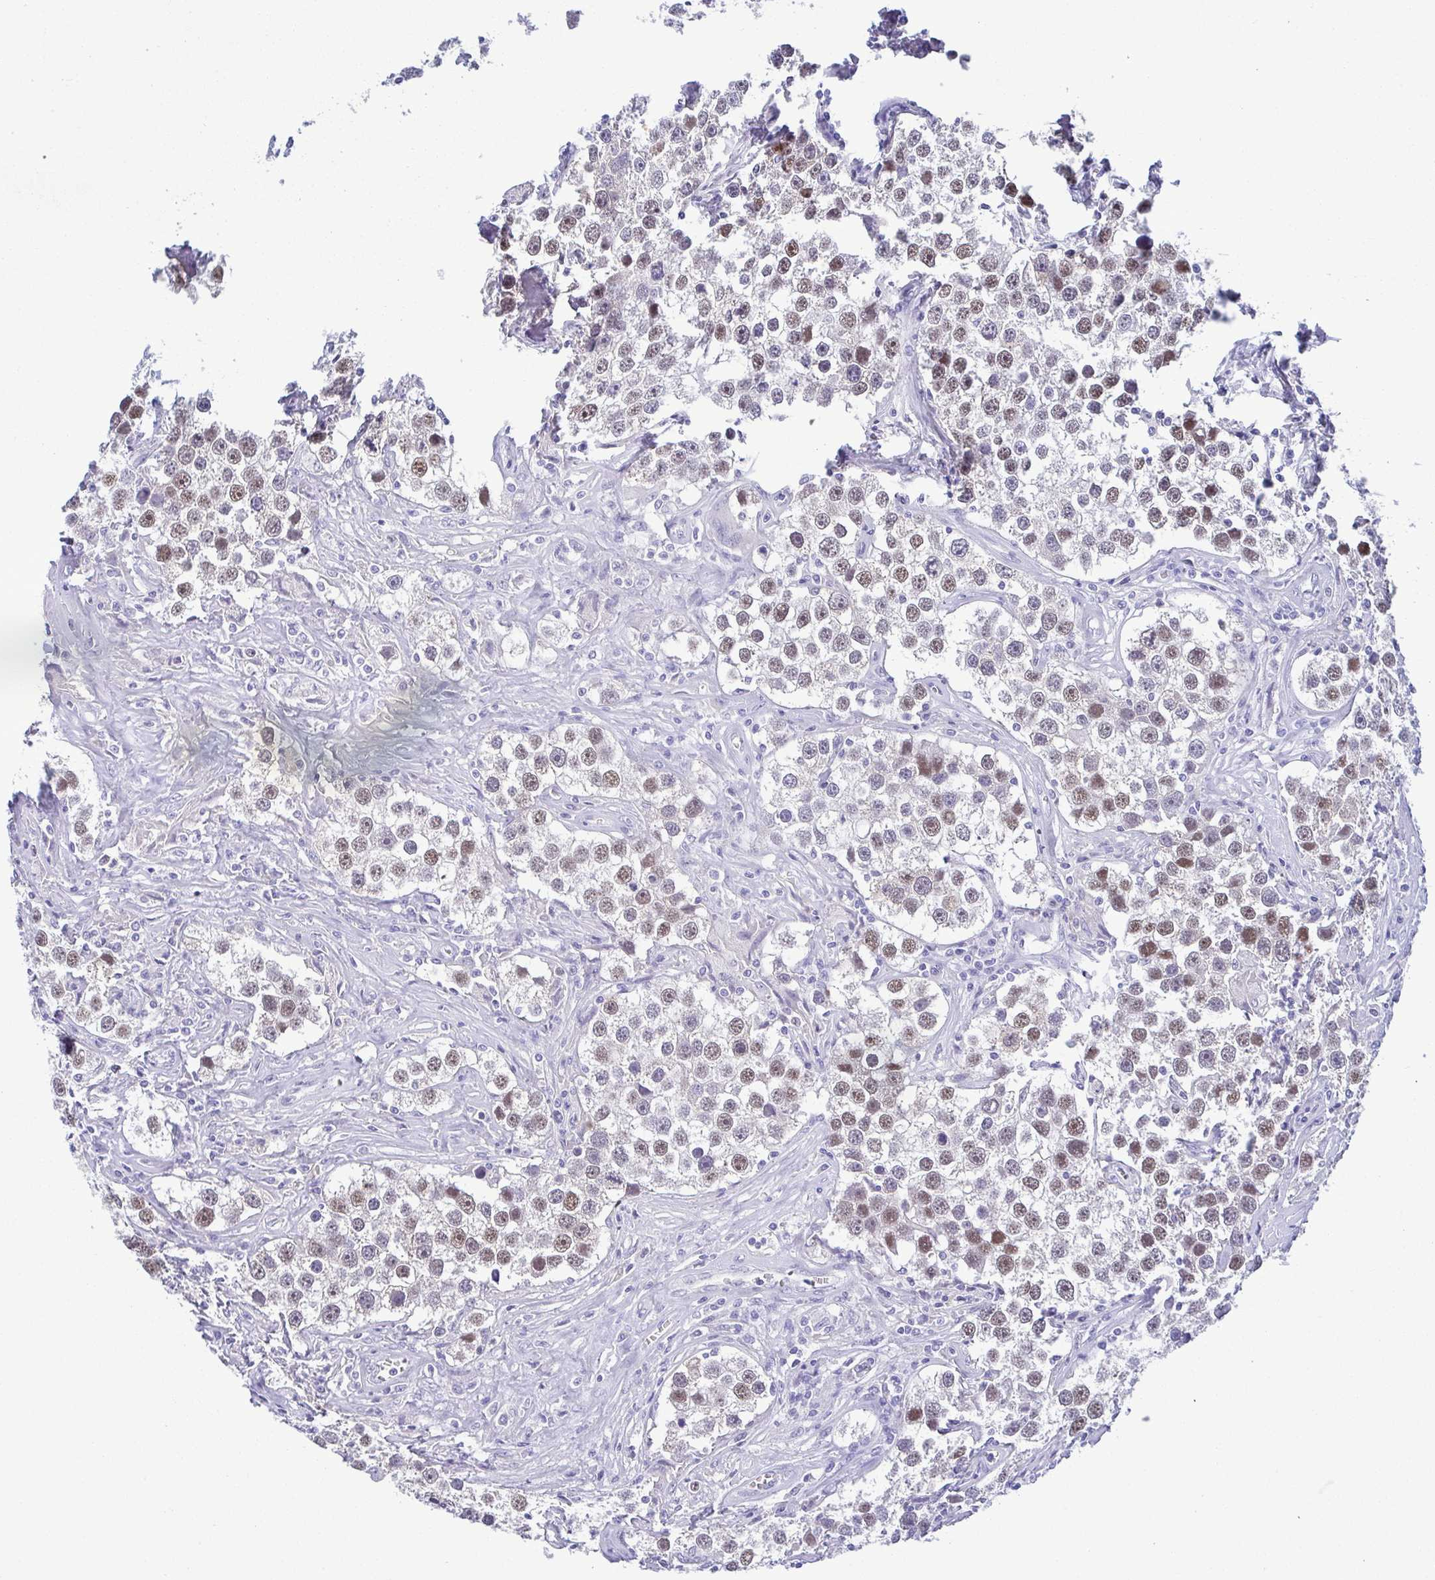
{"staining": {"intensity": "moderate", "quantity": "25%-75%", "location": "nuclear"}, "tissue": "testis cancer", "cell_type": "Tumor cells", "image_type": "cancer", "snomed": [{"axis": "morphology", "description": "Seminoma, NOS"}, {"axis": "topography", "description": "Testis"}], "caption": "Testis cancer (seminoma) stained for a protein (brown) displays moderate nuclear positive positivity in about 25%-75% of tumor cells.", "gene": "TIPIN", "patient": {"sex": "male", "age": 49}}